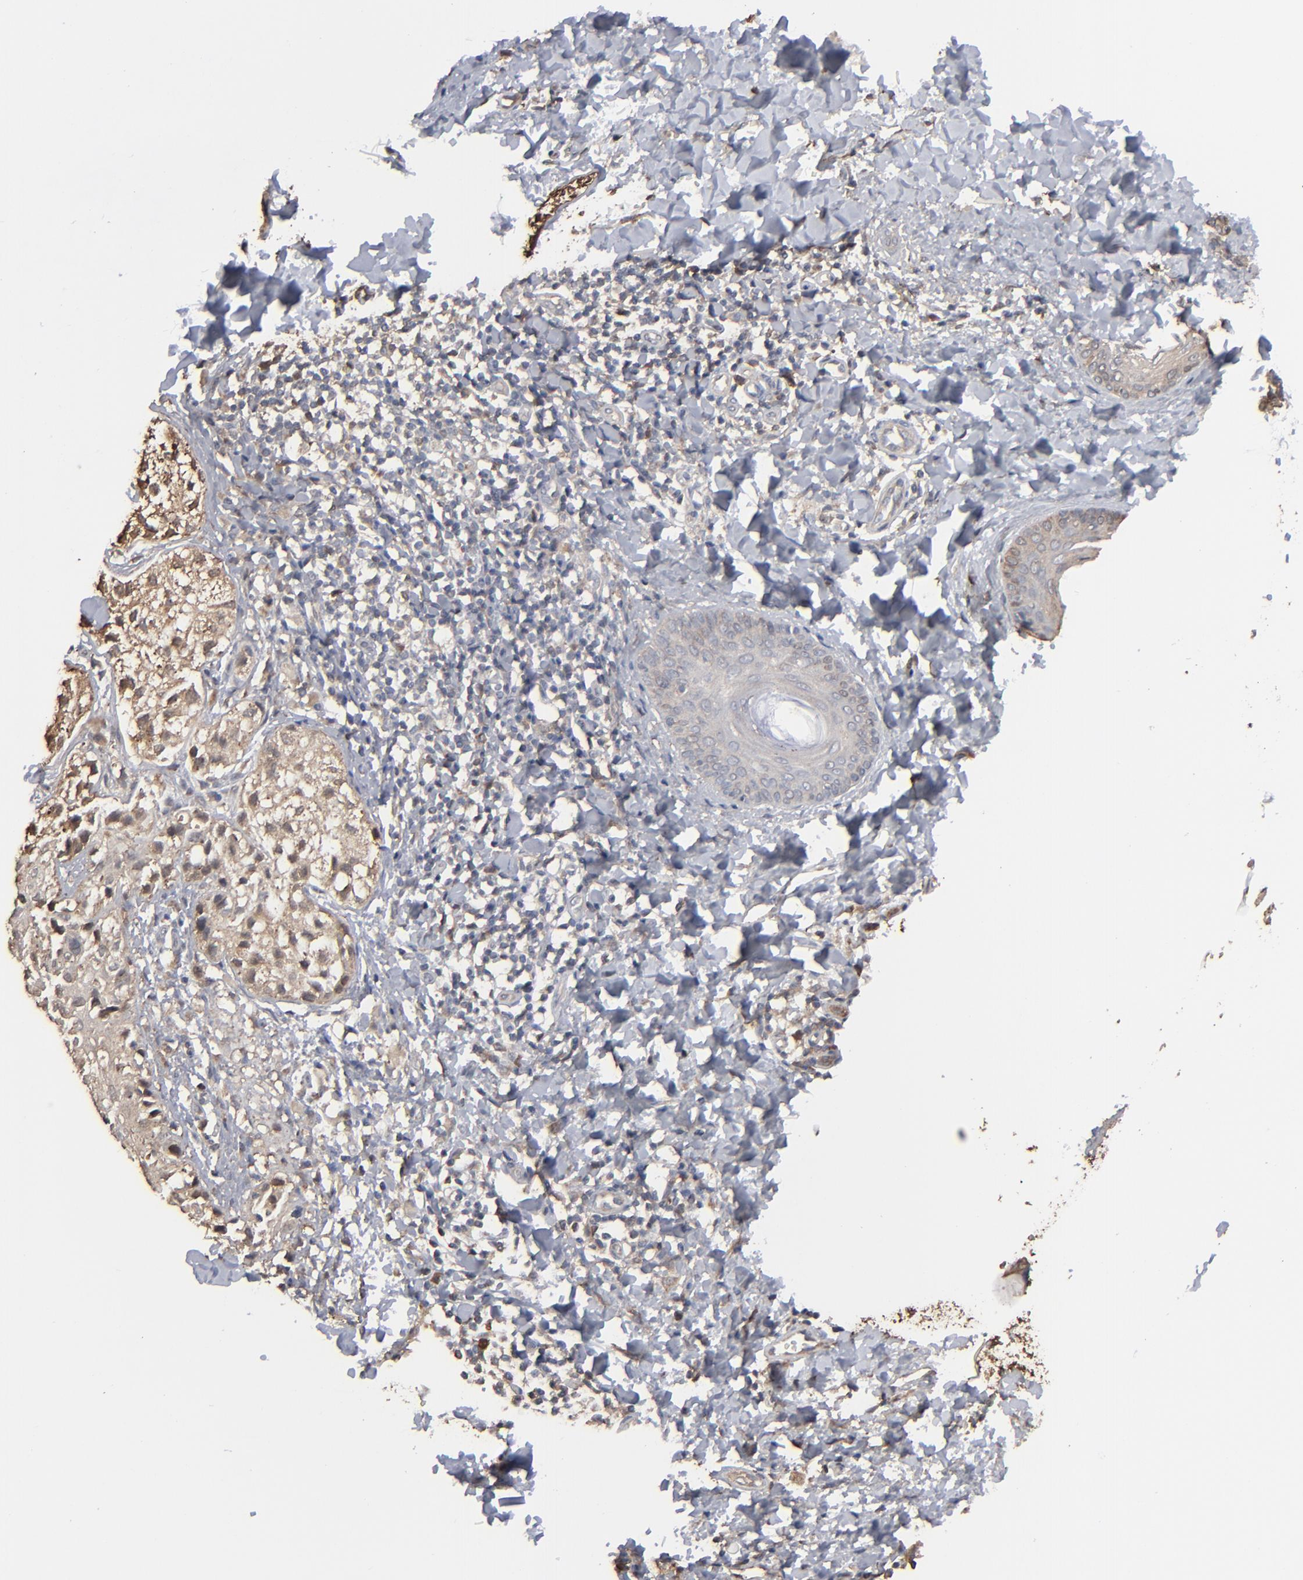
{"staining": {"intensity": "moderate", "quantity": ">75%", "location": "cytoplasmic/membranous"}, "tissue": "melanoma", "cell_type": "Tumor cells", "image_type": "cancer", "snomed": [{"axis": "morphology", "description": "Malignant melanoma, NOS"}, {"axis": "topography", "description": "Skin"}], "caption": "Immunohistochemistry (DAB (3,3'-diaminobenzidine)) staining of malignant melanoma demonstrates moderate cytoplasmic/membranous protein staining in about >75% of tumor cells.", "gene": "NME1-NME2", "patient": {"sex": "male", "age": 23}}